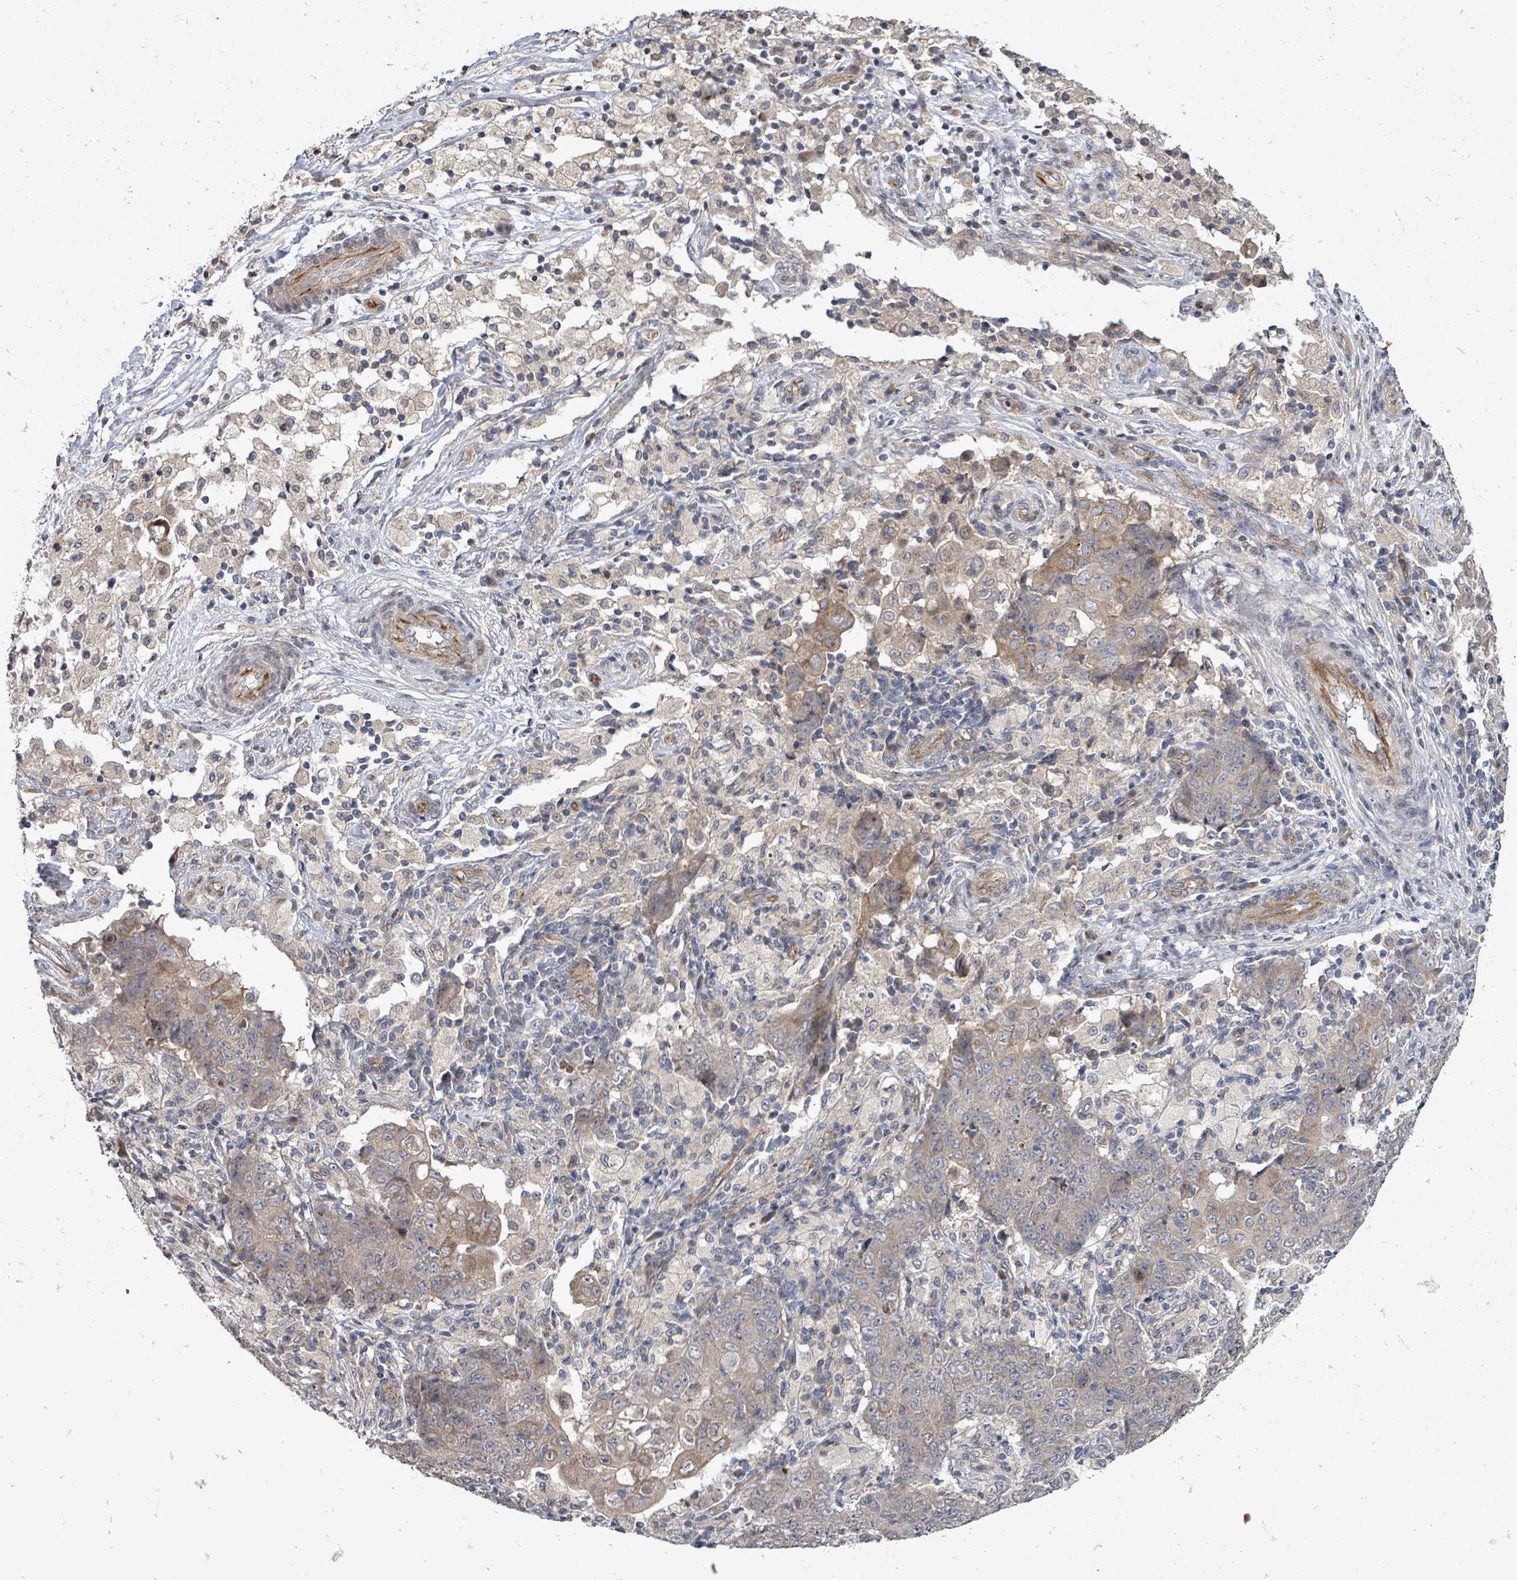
{"staining": {"intensity": "moderate", "quantity": "<25%", "location": "cytoplasmic/membranous"}, "tissue": "ovarian cancer", "cell_type": "Tumor cells", "image_type": "cancer", "snomed": [{"axis": "morphology", "description": "Carcinoma, endometroid"}, {"axis": "topography", "description": "Ovary"}], "caption": "Brown immunohistochemical staining in endometroid carcinoma (ovarian) displays moderate cytoplasmic/membranous staining in approximately <25% of tumor cells. (DAB IHC with brightfield microscopy, high magnification).", "gene": "RALGAPB", "patient": {"sex": "female", "age": 42}}